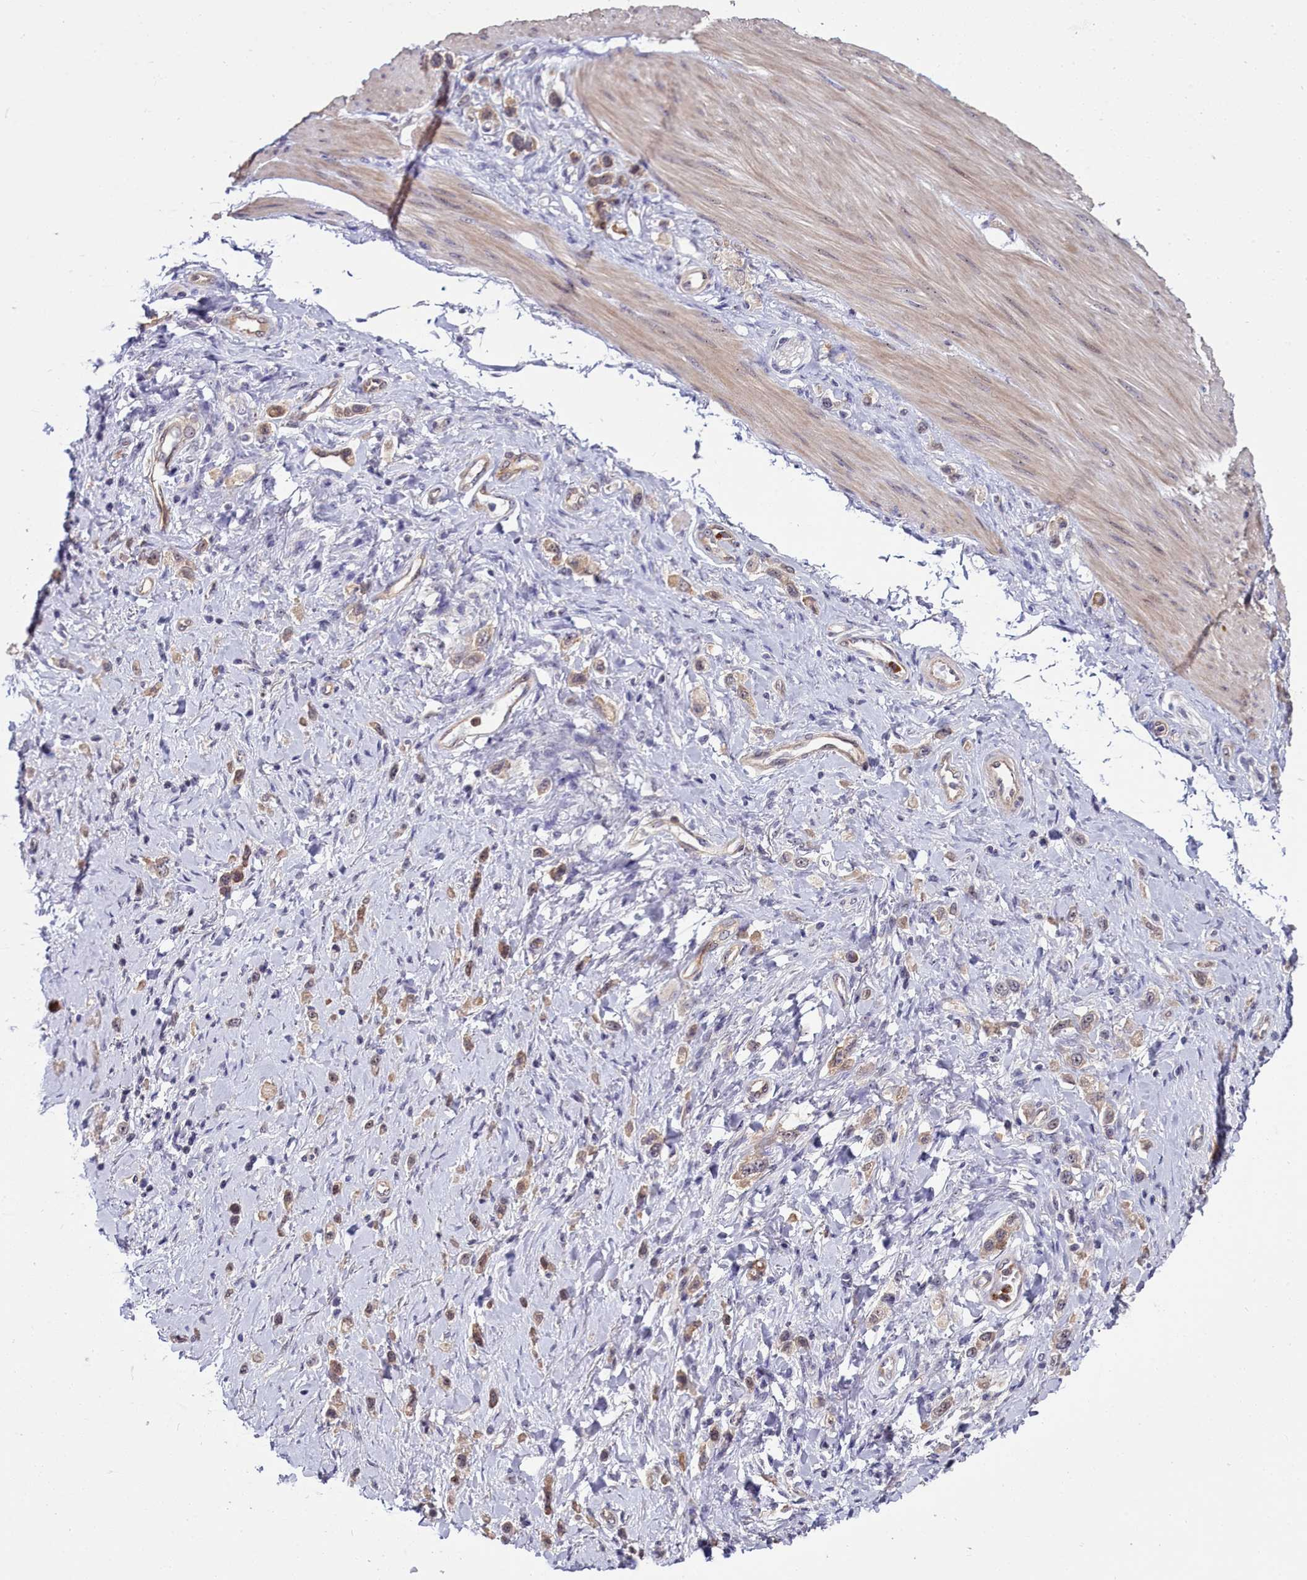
{"staining": {"intensity": "weak", "quantity": ">75%", "location": "cytoplasmic/membranous"}, "tissue": "stomach cancer", "cell_type": "Tumor cells", "image_type": "cancer", "snomed": [{"axis": "morphology", "description": "Adenocarcinoma, NOS"}, {"axis": "topography", "description": "Stomach"}], "caption": "There is low levels of weak cytoplasmic/membranous staining in tumor cells of stomach cancer, as demonstrated by immunohistochemical staining (brown color).", "gene": "BCAR1", "patient": {"sex": "female", "age": 65}}